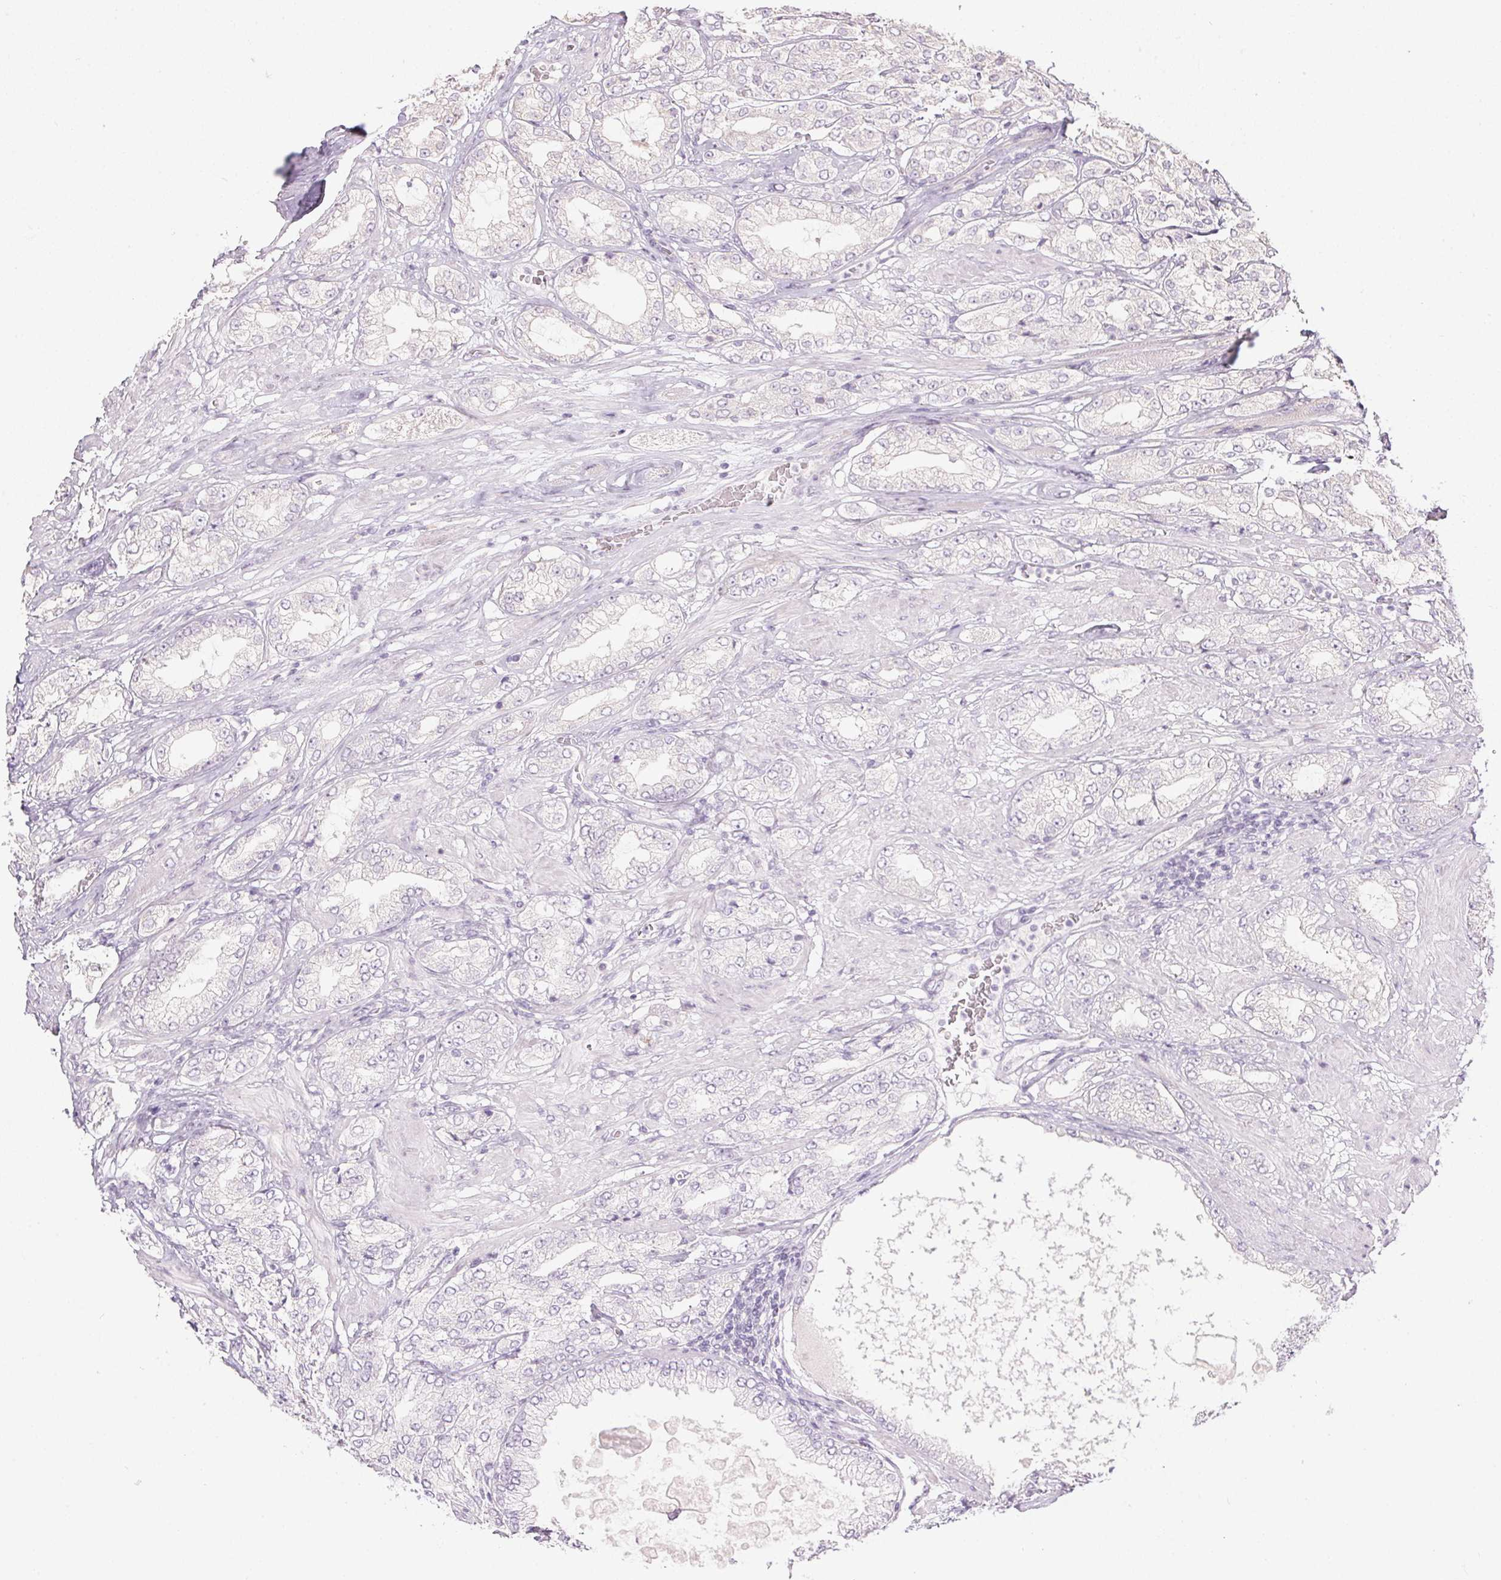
{"staining": {"intensity": "negative", "quantity": "none", "location": "none"}, "tissue": "prostate cancer", "cell_type": "Tumor cells", "image_type": "cancer", "snomed": [{"axis": "morphology", "description": "Adenocarcinoma, High grade"}, {"axis": "topography", "description": "Prostate"}], "caption": "There is no significant positivity in tumor cells of adenocarcinoma (high-grade) (prostate).", "gene": "CTCFL", "patient": {"sex": "male", "age": 68}}